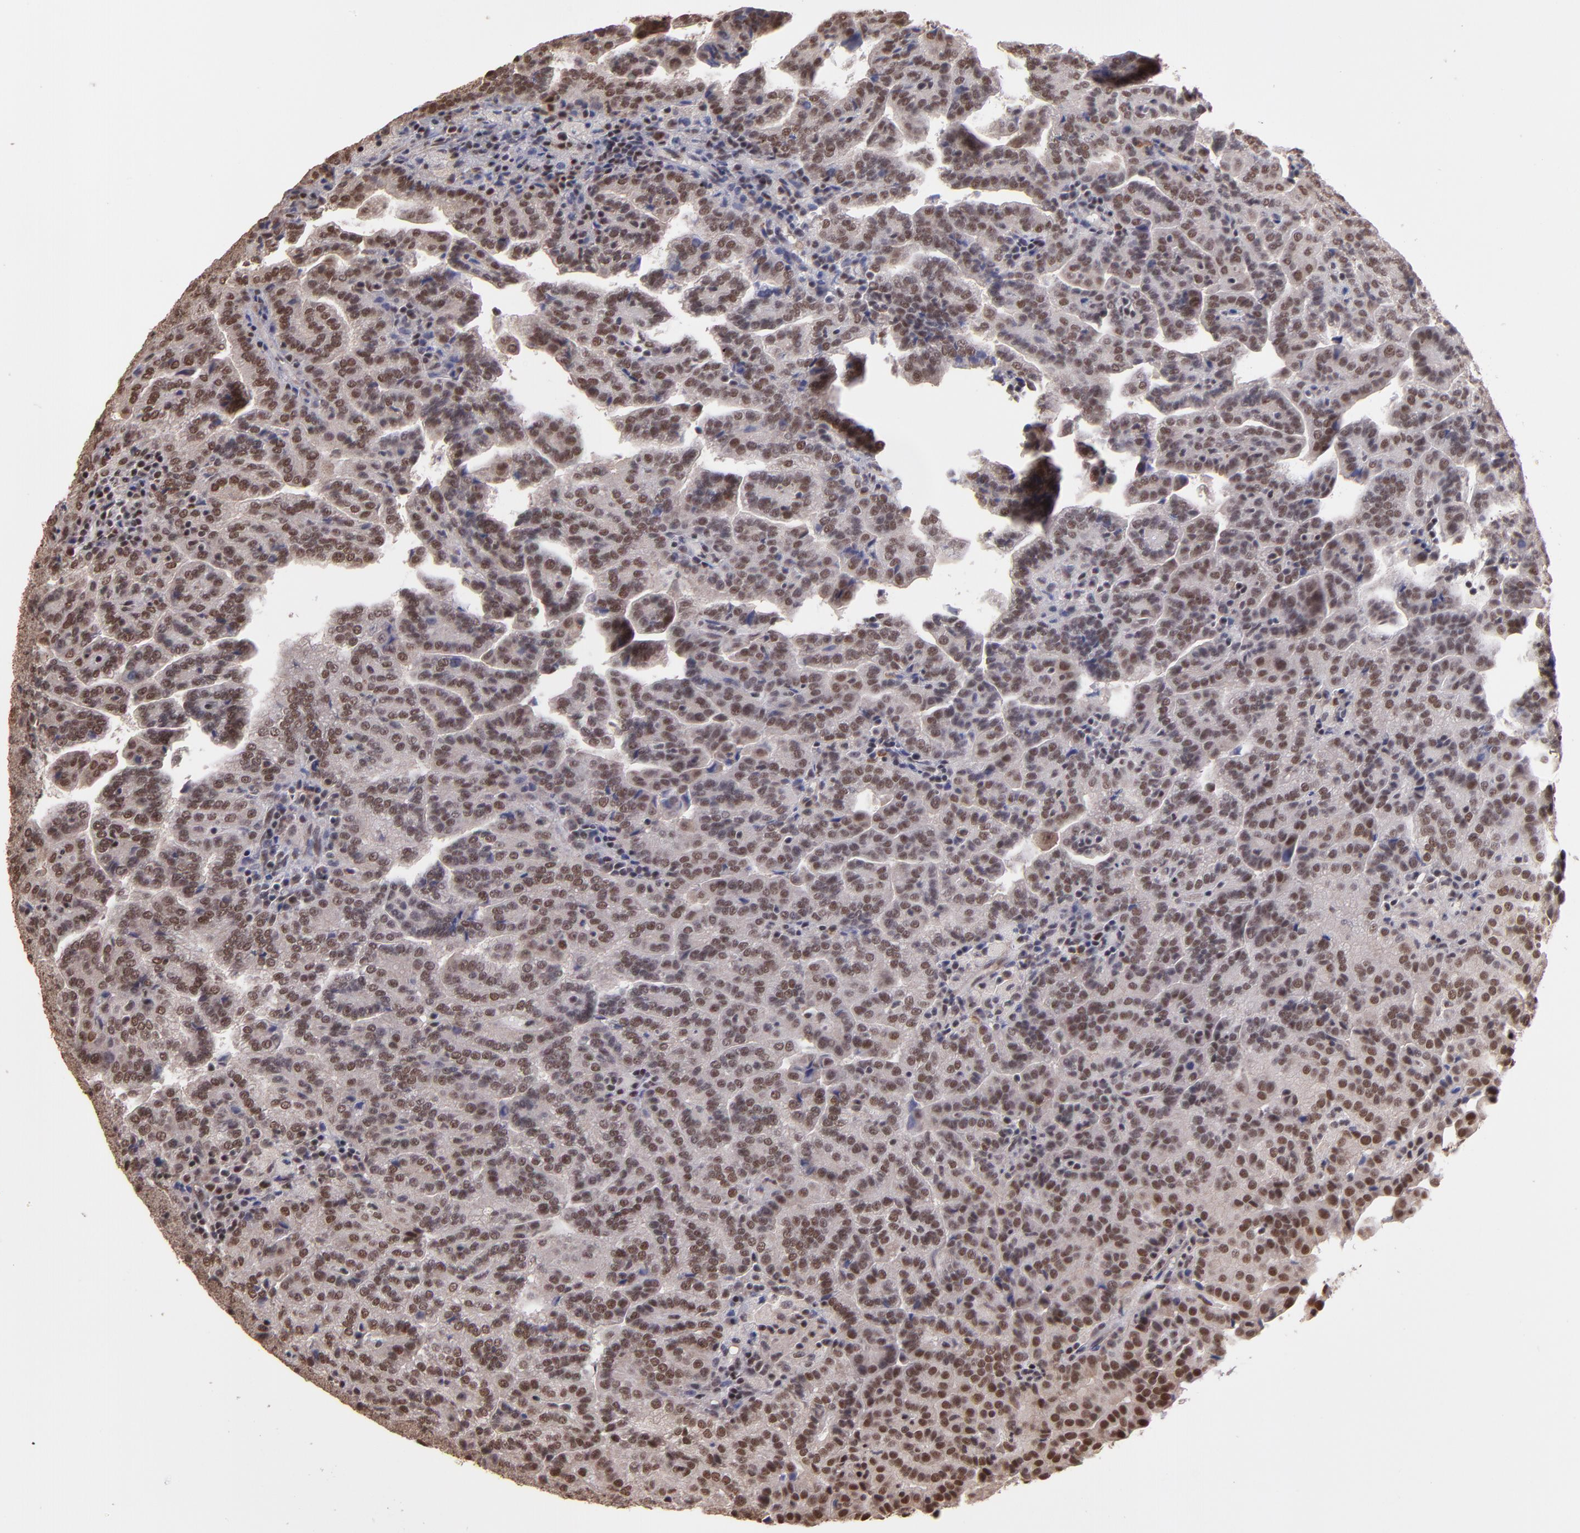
{"staining": {"intensity": "moderate", "quantity": ">75%", "location": "nuclear"}, "tissue": "renal cancer", "cell_type": "Tumor cells", "image_type": "cancer", "snomed": [{"axis": "morphology", "description": "Adenocarcinoma, NOS"}, {"axis": "topography", "description": "Kidney"}], "caption": "Human renal cancer (adenocarcinoma) stained with a brown dye demonstrates moderate nuclear positive positivity in about >75% of tumor cells.", "gene": "TERF2", "patient": {"sex": "male", "age": 61}}